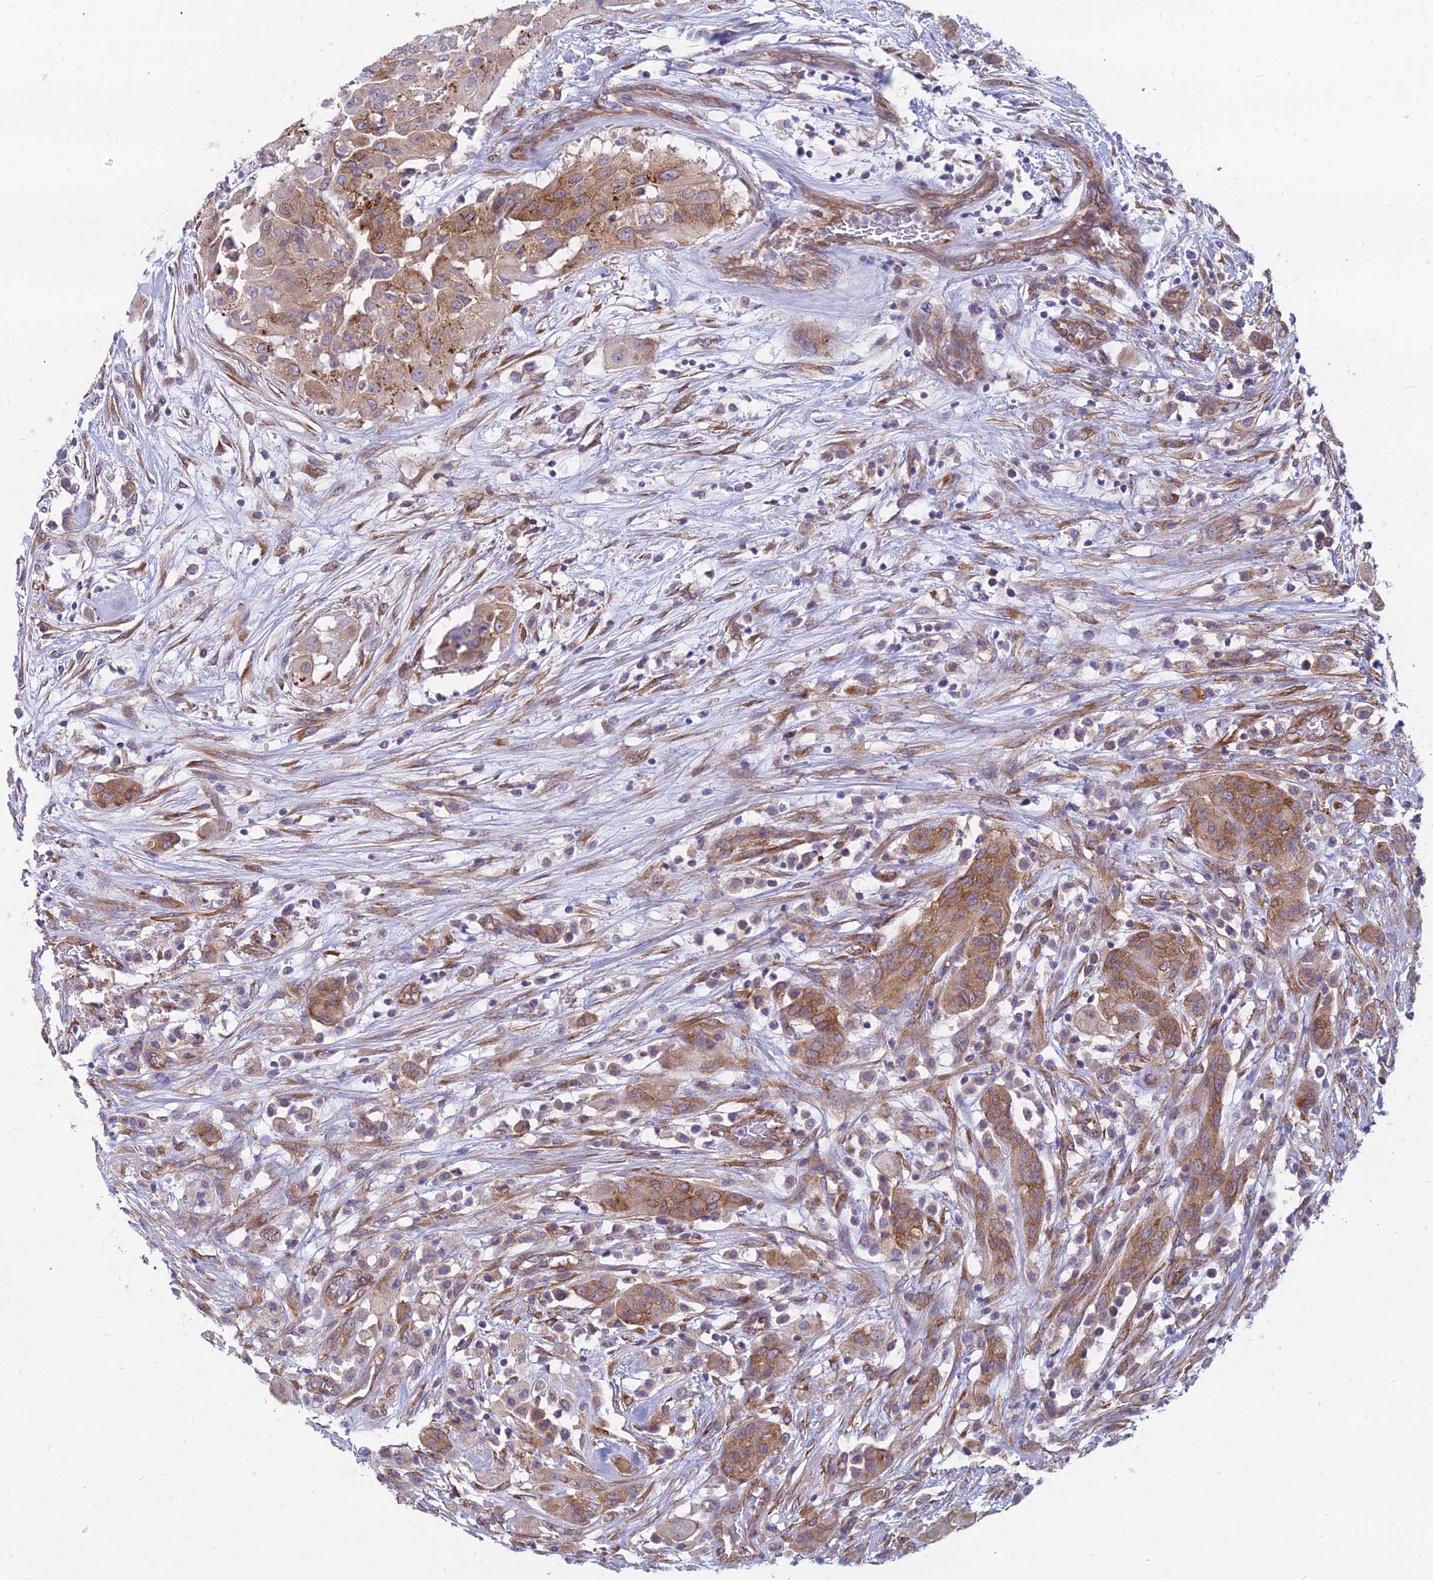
{"staining": {"intensity": "moderate", "quantity": ">75%", "location": "cytoplasmic/membranous"}, "tissue": "thyroid cancer", "cell_type": "Tumor cells", "image_type": "cancer", "snomed": [{"axis": "morphology", "description": "Papillary adenocarcinoma, NOS"}, {"axis": "topography", "description": "Thyroid gland"}], "caption": "Tumor cells reveal medium levels of moderate cytoplasmic/membranous staining in about >75% of cells in human thyroid papillary adenocarcinoma.", "gene": "TXLNA", "patient": {"sex": "female", "age": 59}}